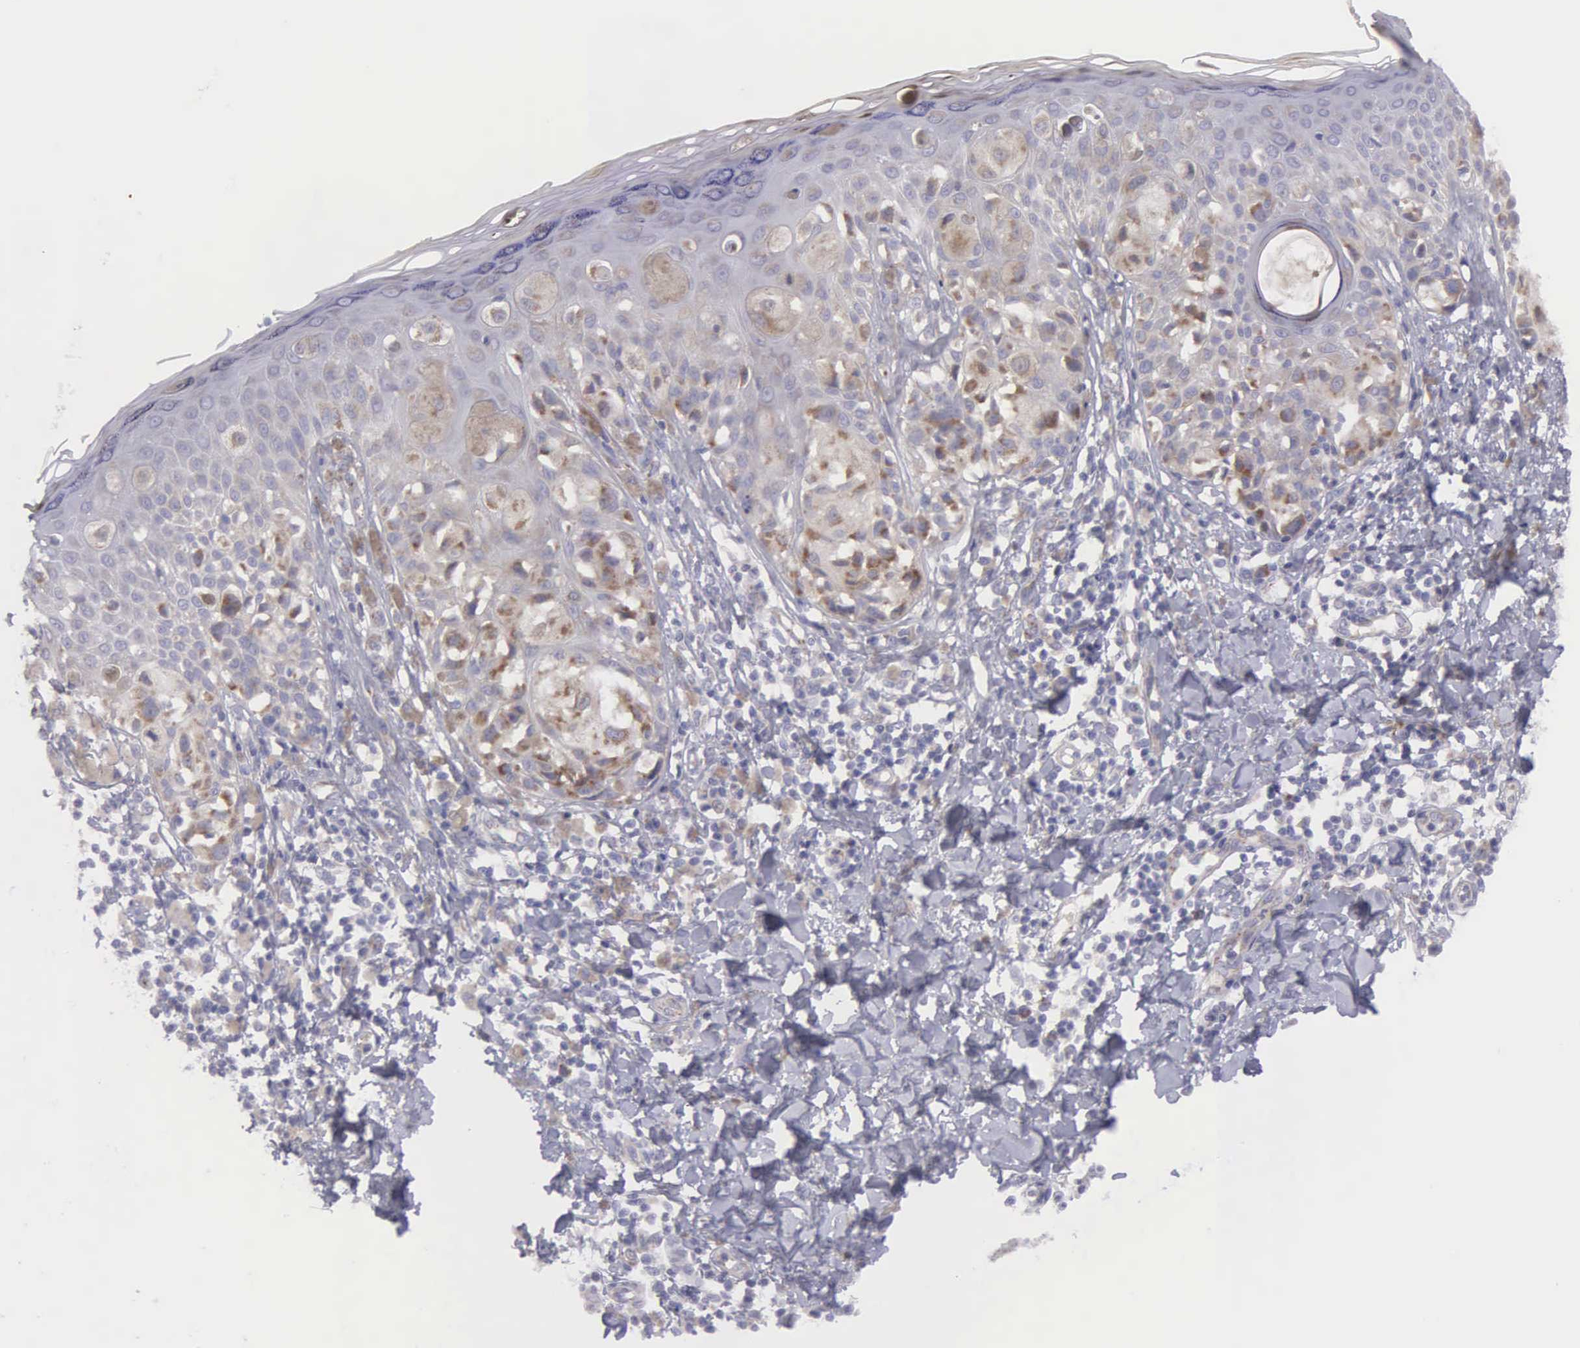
{"staining": {"intensity": "moderate", "quantity": "25%-75%", "location": "cytoplasmic/membranous"}, "tissue": "melanoma", "cell_type": "Tumor cells", "image_type": "cancer", "snomed": [{"axis": "morphology", "description": "Malignant melanoma, NOS"}, {"axis": "topography", "description": "Skin"}], "caption": "This is a photomicrograph of immunohistochemistry staining of malignant melanoma, which shows moderate positivity in the cytoplasmic/membranous of tumor cells.", "gene": "SYNJ2BP", "patient": {"sex": "female", "age": 55}}